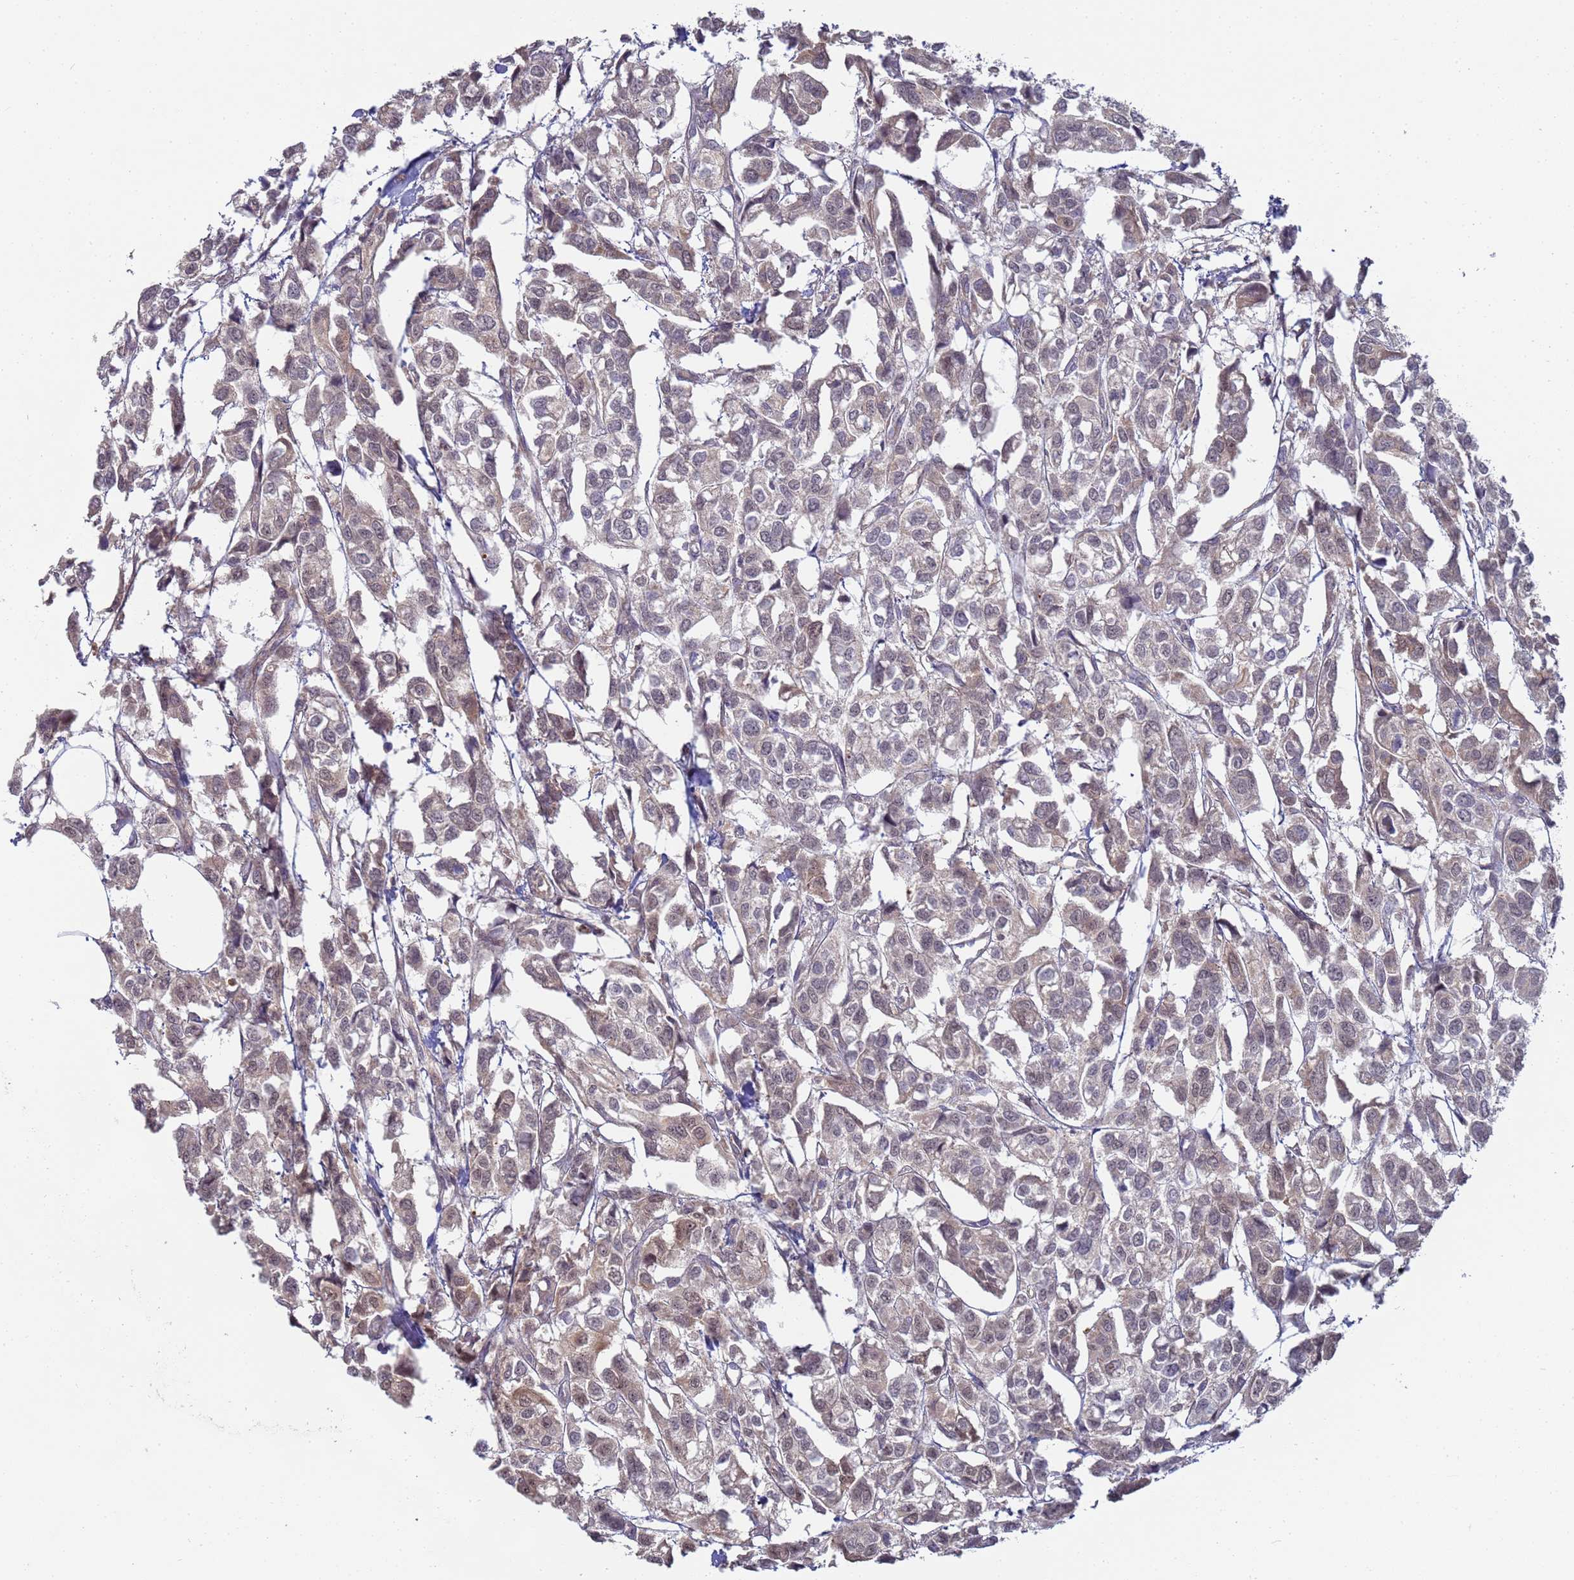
{"staining": {"intensity": "weak", "quantity": "25%-75%", "location": "cytoplasmic/membranous"}, "tissue": "urothelial cancer", "cell_type": "Tumor cells", "image_type": "cancer", "snomed": [{"axis": "morphology", "description": "Urothelial carcinoma, High grade"}, {"axis": "topography", "description": "Urinary bladder"}], "caption": "Human high-grade urothelial carcinoma stained with a protein marker shows weak staining in tumor cells.", "gene": "SHARPIN", "patient": {"sex": "male", "age": 67}}